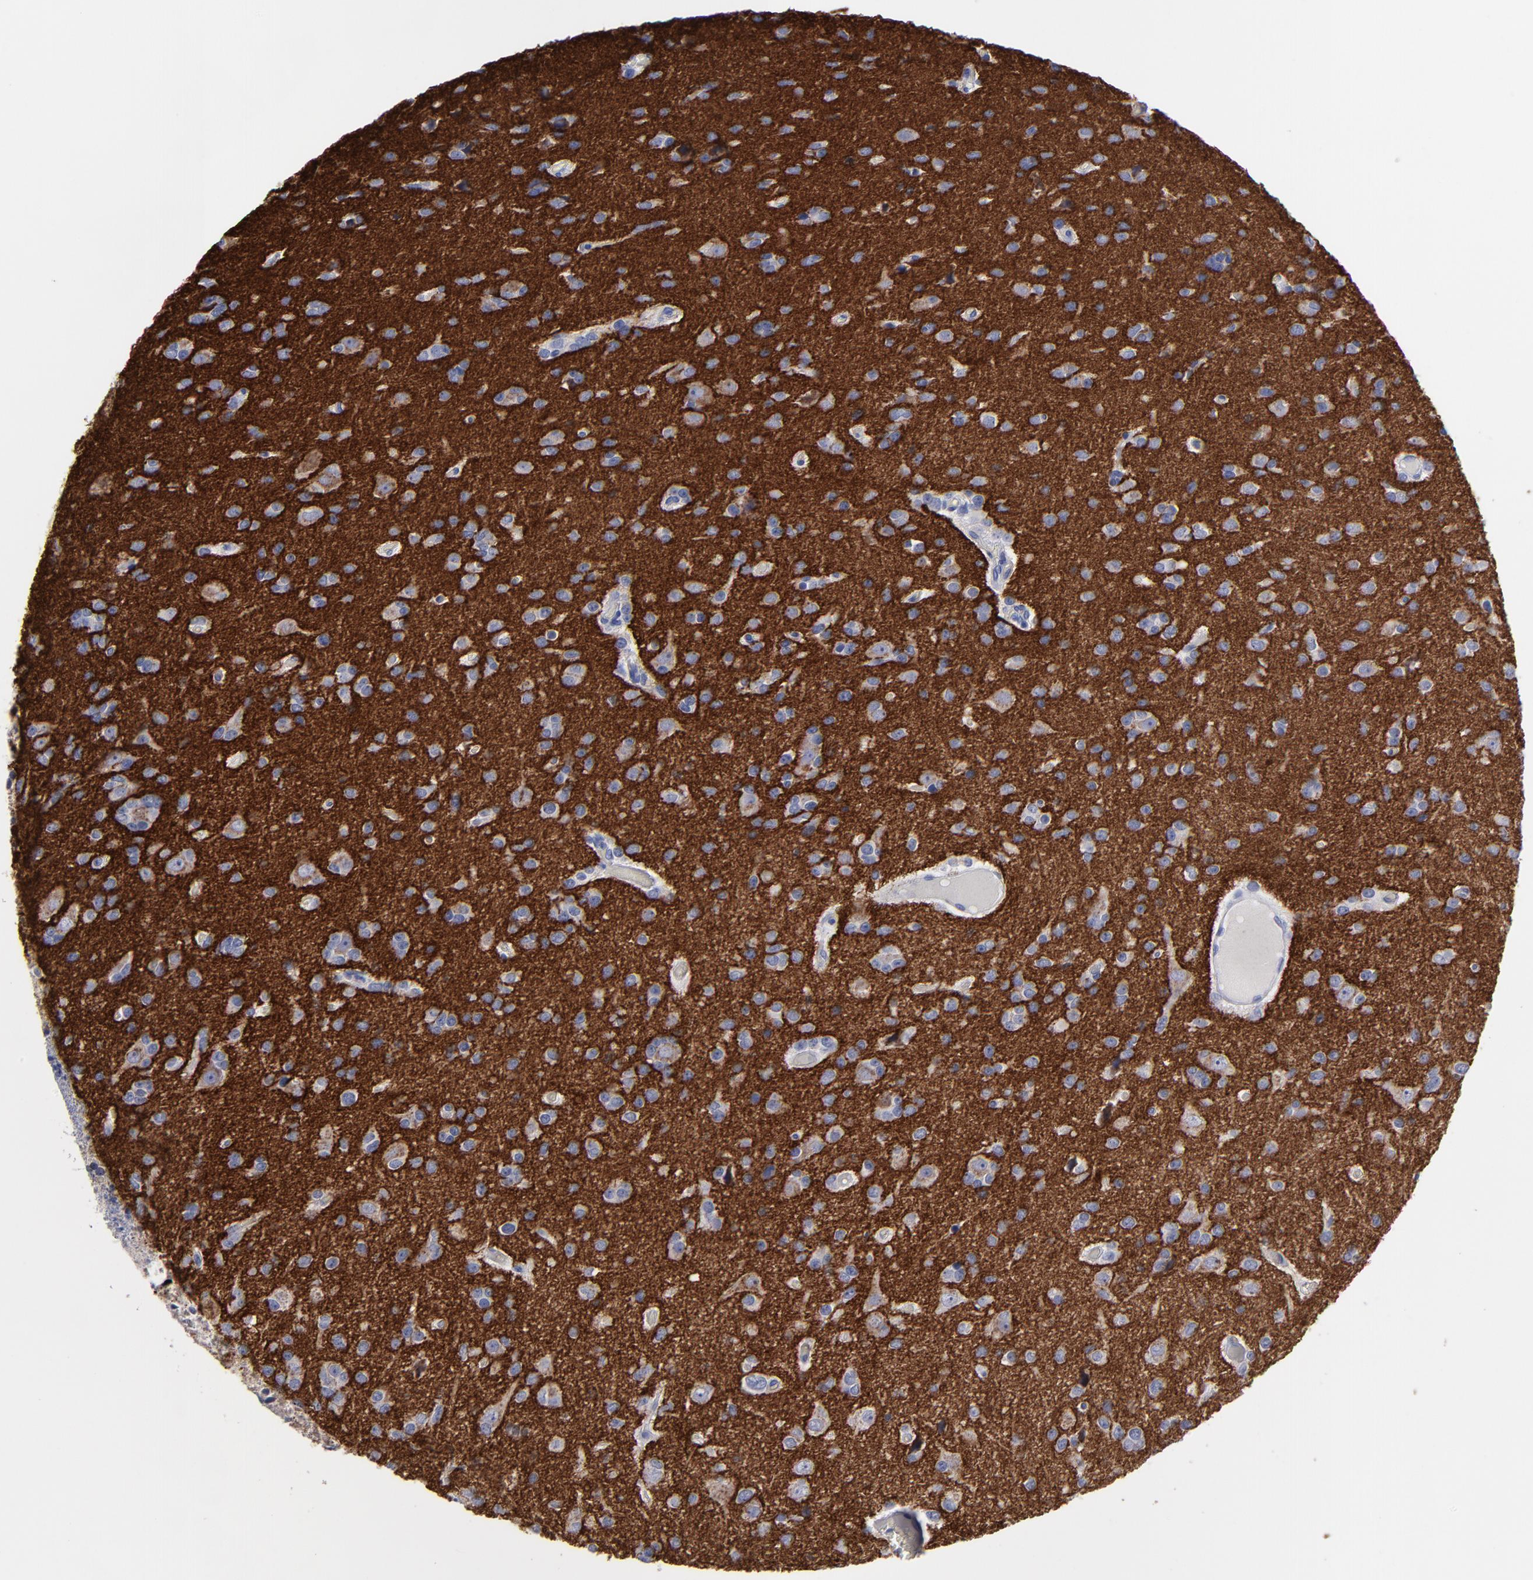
{"staining": {"intensity": "negative", "quantity": "none", "location": "none"}, "tissue": "glioma", "cell_type": "Tumor cells", "image_type": "cancer", "snomed": [{"axis": "morphology", "description": "Glioma, malignant, Low grade"}, {"axis": "topography", "description": "Brain"}], "caption": "IHC image of human malignant glioma (low-grade) stained for a protein (brown), which reveals no positivity in tumor cells. (Brightfield microscopy of DAB immunohistochemistry (IHC) at high magnification).", "gene": "CADM3", "patient": {"sex": "male", "age": 42}}